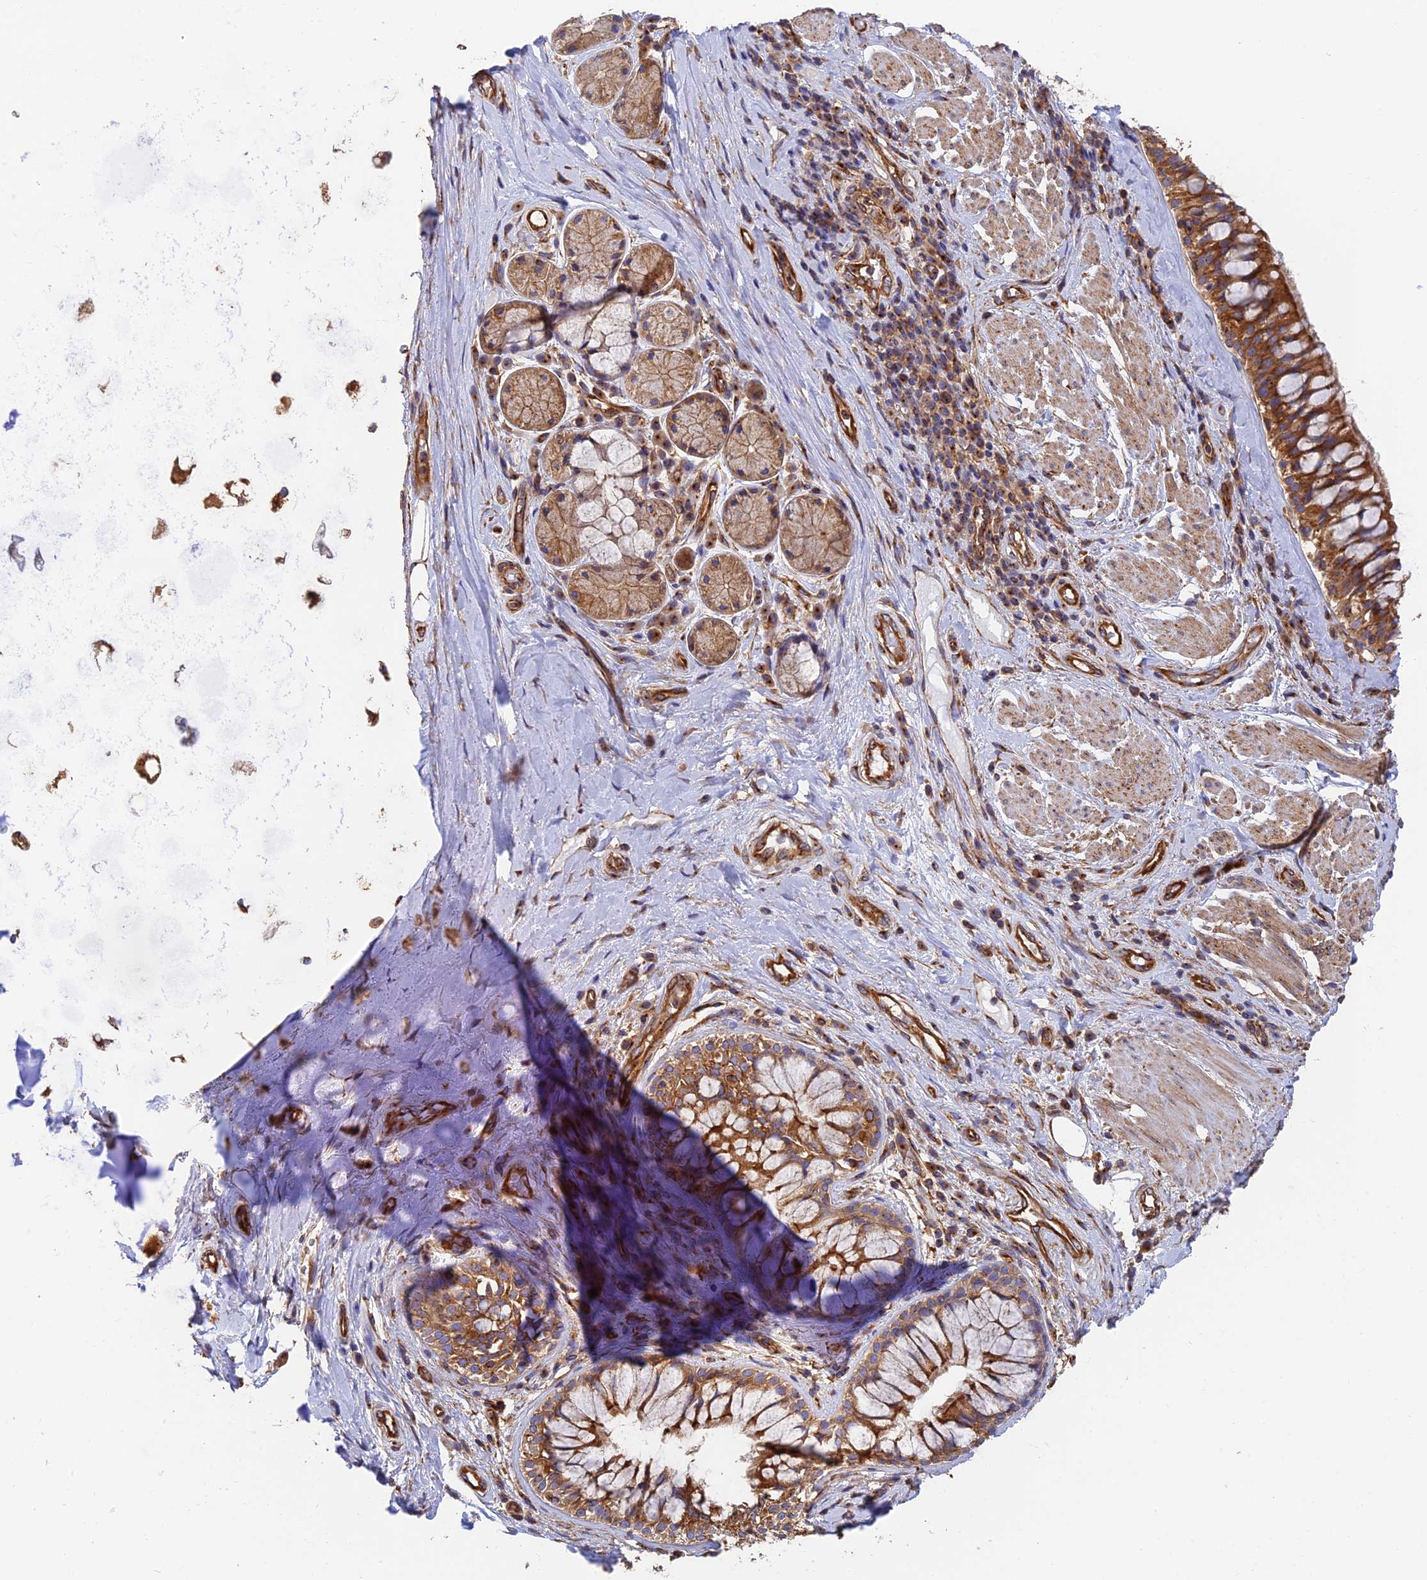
{"staining": {"intensity": "moderate", "quantity": ">75%", "location": "cytoplasmic/membranous"}, "tissue": "adipose tissue", "cell_type": "Adipocytes", "image_type": "normal", "snomed": [{"axis": "morphology", "description": "Normal tissue, NOS"}, {"axis": "morphology", "description": "Squamous cell carcinoma, NOS"}, {"axis": "topography", "description": "Bronchus"}, {"axis": "topography", "description": "Lung"}], "caption": "Immunohistochemical staining of unremarkable adipose tissue reveals moderate cytoplasmic/membranous protein staining in approximately >75% of adipocytes. (DAB IHC with brightfield microscopy, high magnification).", "gene": "DCTN2", "patient": {"sex": "male", "age": 64}}